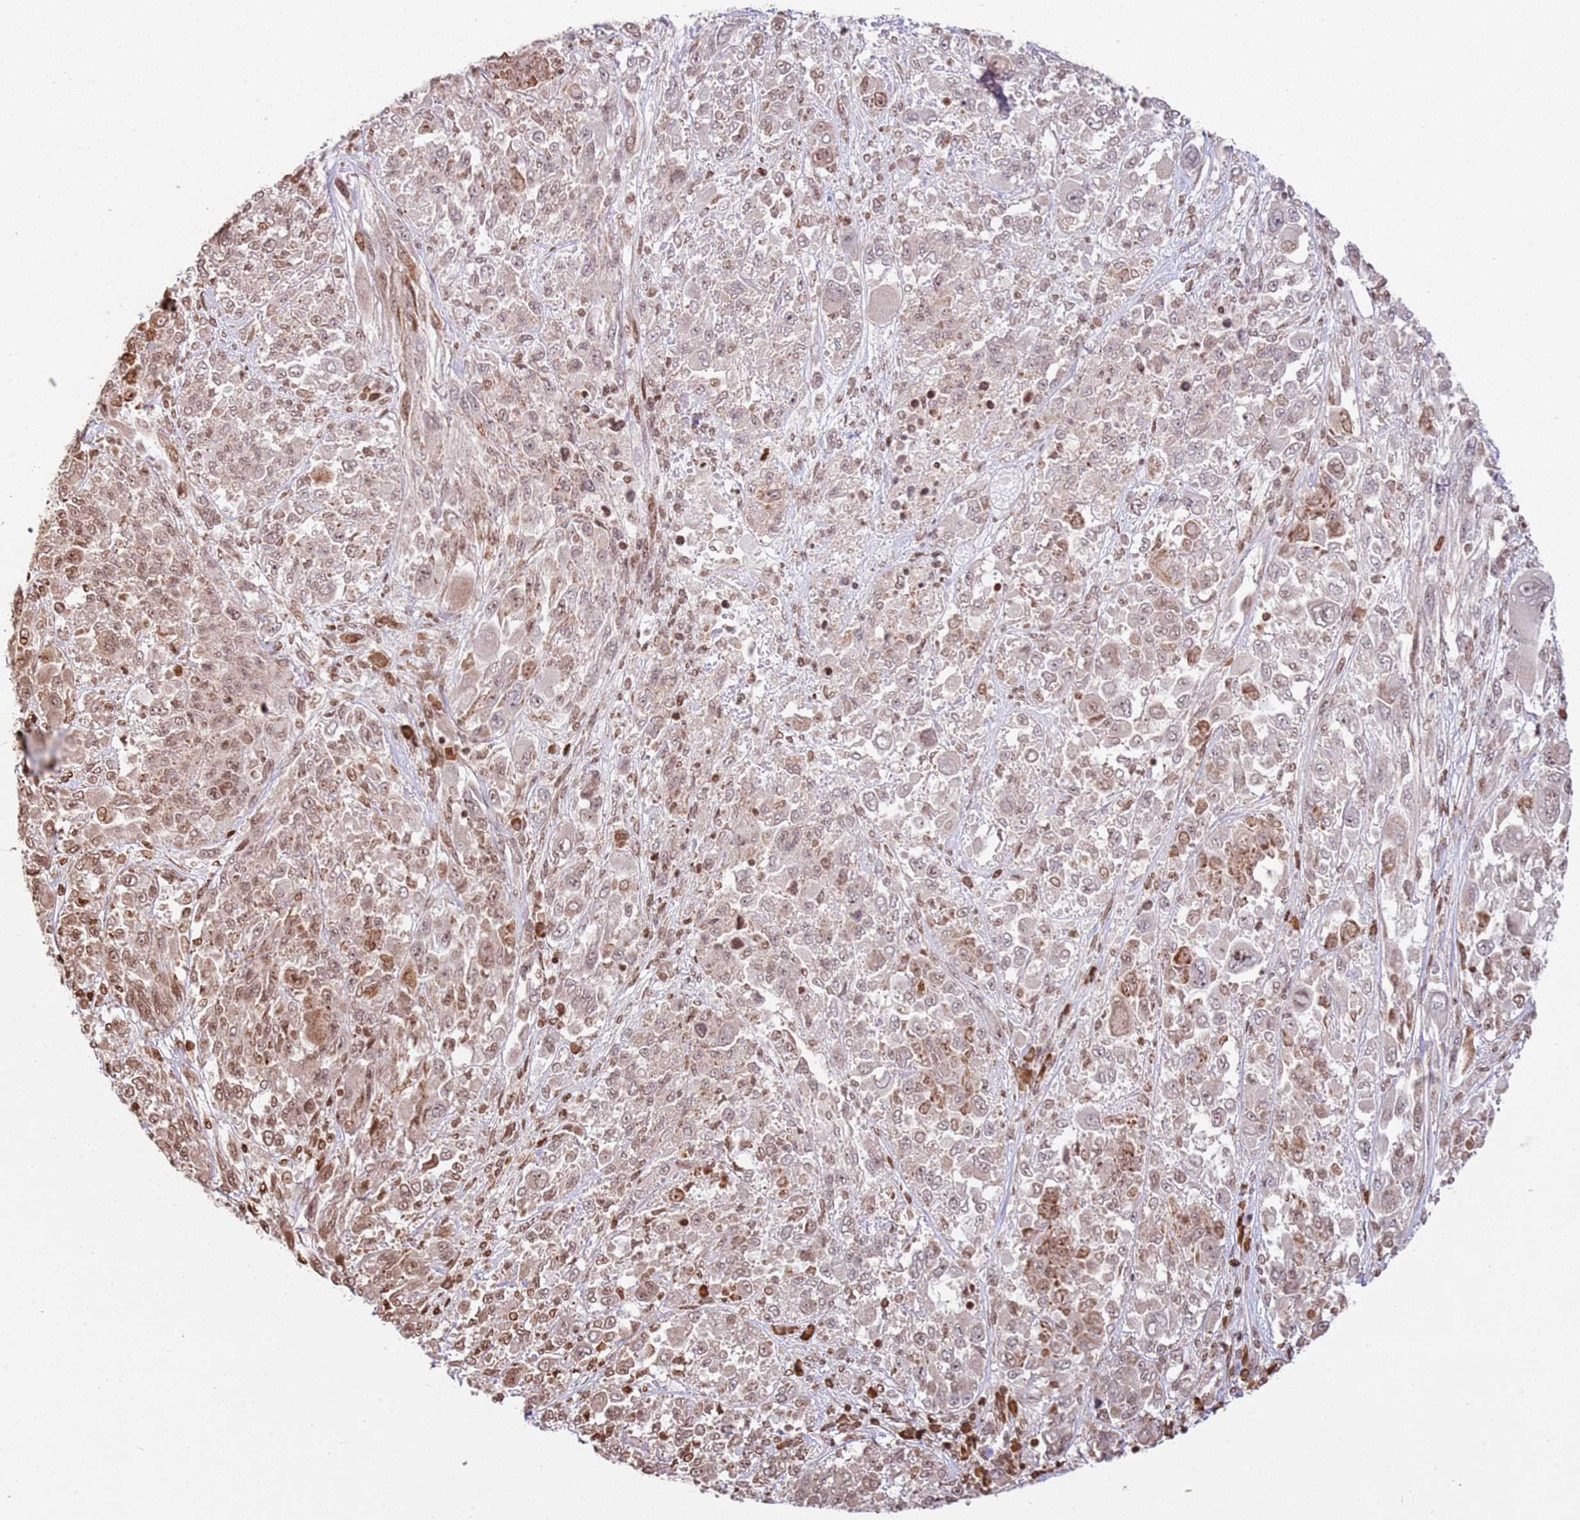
{"staining": {"intensity": "moderate", "quantity": "25%-75%", "location": "cytoplasmic/membranous,nuclear"}, "tissue": "melanoma", "cell_type": "Tumor cells", "image_type": "cancer", "snomed": [{"axis": "morphology", "description": "Malignant melanoma, NOS"}, {"axis": "topography", "description": "Skin"}], "caption": "Immunohistochemistry of human melanoma exhibits medium levels of moderate cytoplasmic/membranous and nuclear positivity in about 25%-75% of tumor cells.", "gene": "SCAF1", "patient": {"sex": "female", "age": 91}}